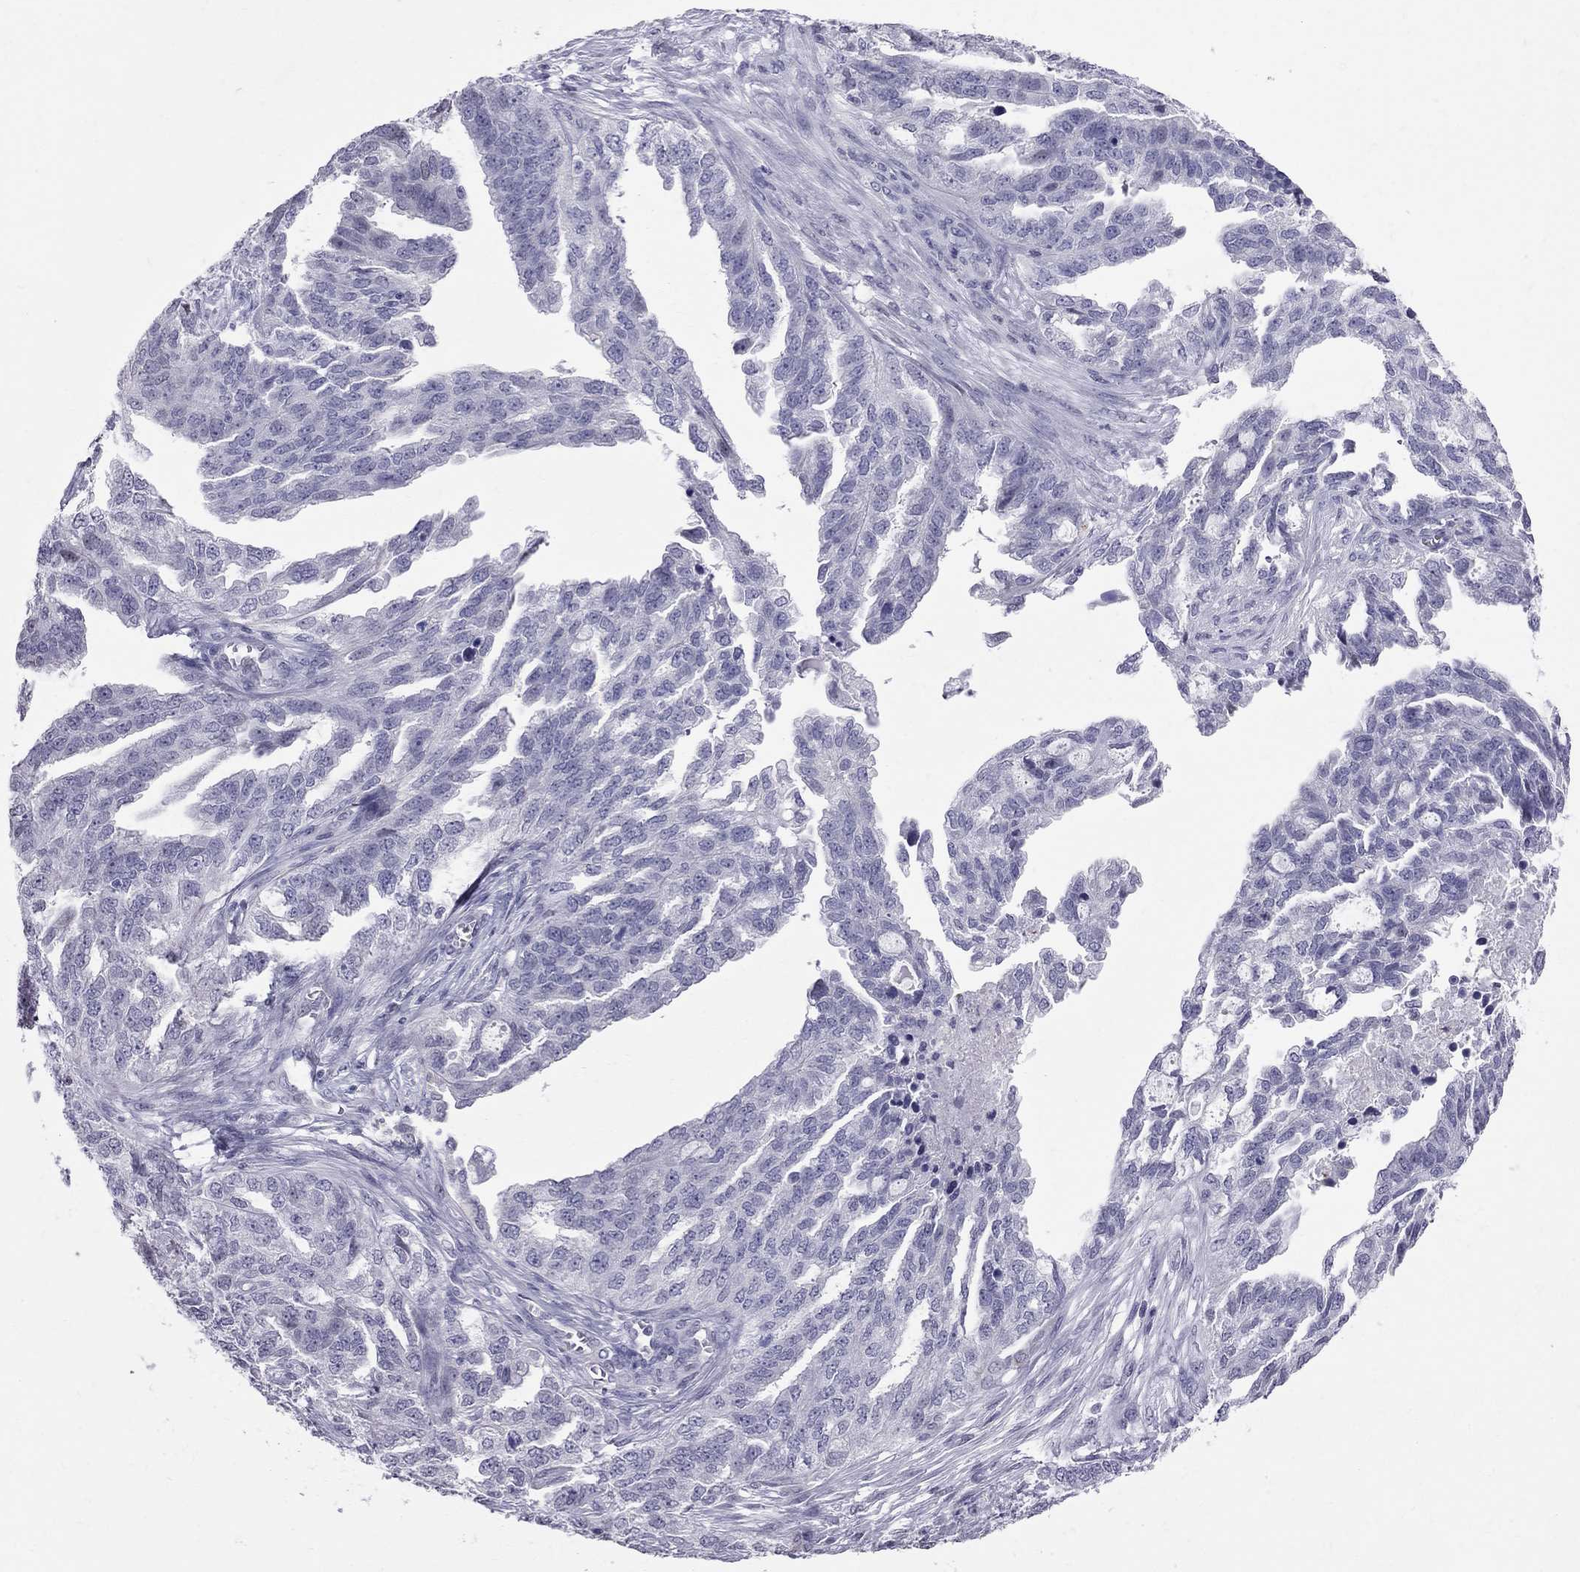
{"staining": {"intensity": "negative", "quantity": "none", "location": "none"}, "tissue": "ovarian cancer", "cell_type": "Tumor cells", "image_type": "cancer", "snomed": [{"axis": "morphology", "description": "Cystadenocarcinoma, serous, NOS"}, {"axis": "topography", "description": "Ovary"}], "caption": "Serous cystadenocarcinoma (ovarian) stained for a protein using immunohistochemistry (IHC) exhibits no staining tumor cells.", "gene": "MUC15", "patient": {"sex": "female", "age": 51}}